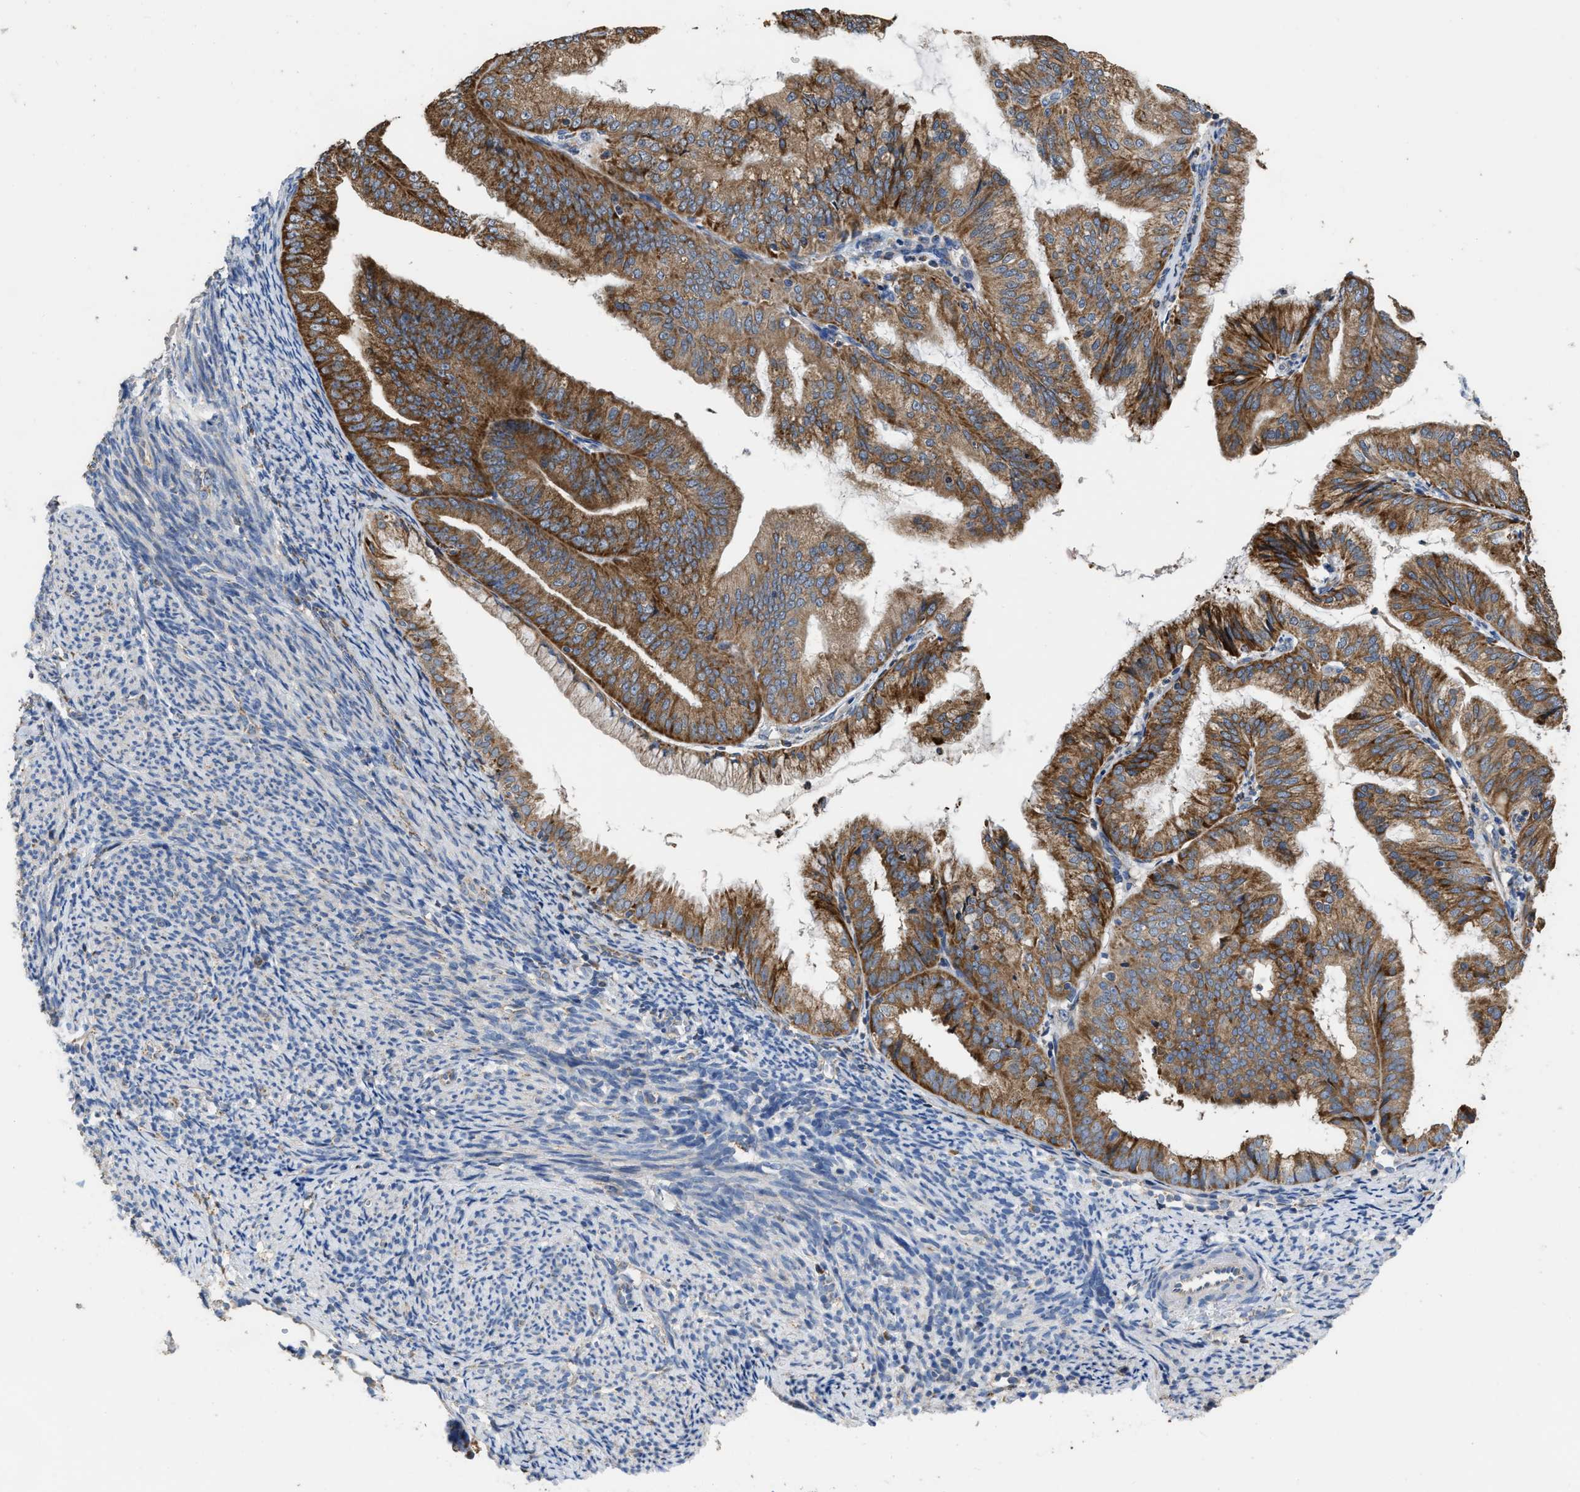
{"staining": {"intensity": "strong", "quantity": ">75%", "location": "cytoplasmic/membranous"}, "tissue": "endometrial cancer", "cell_type": "Tumor cells", "image_type": "cancer", "snomed": [{"axis": "morphology", "description": "Adenocarcinoma, NOS"}, {"axis": "topography", "description": "Endometrium"}], "caption": "Protein staining by immunohistochemistry shows strong cytoplasmic/membranous expression in about >75% of tumor cells in endometrial cancer.", "gene": "AK2", "patient": {"sex": "female", "age": 63}}